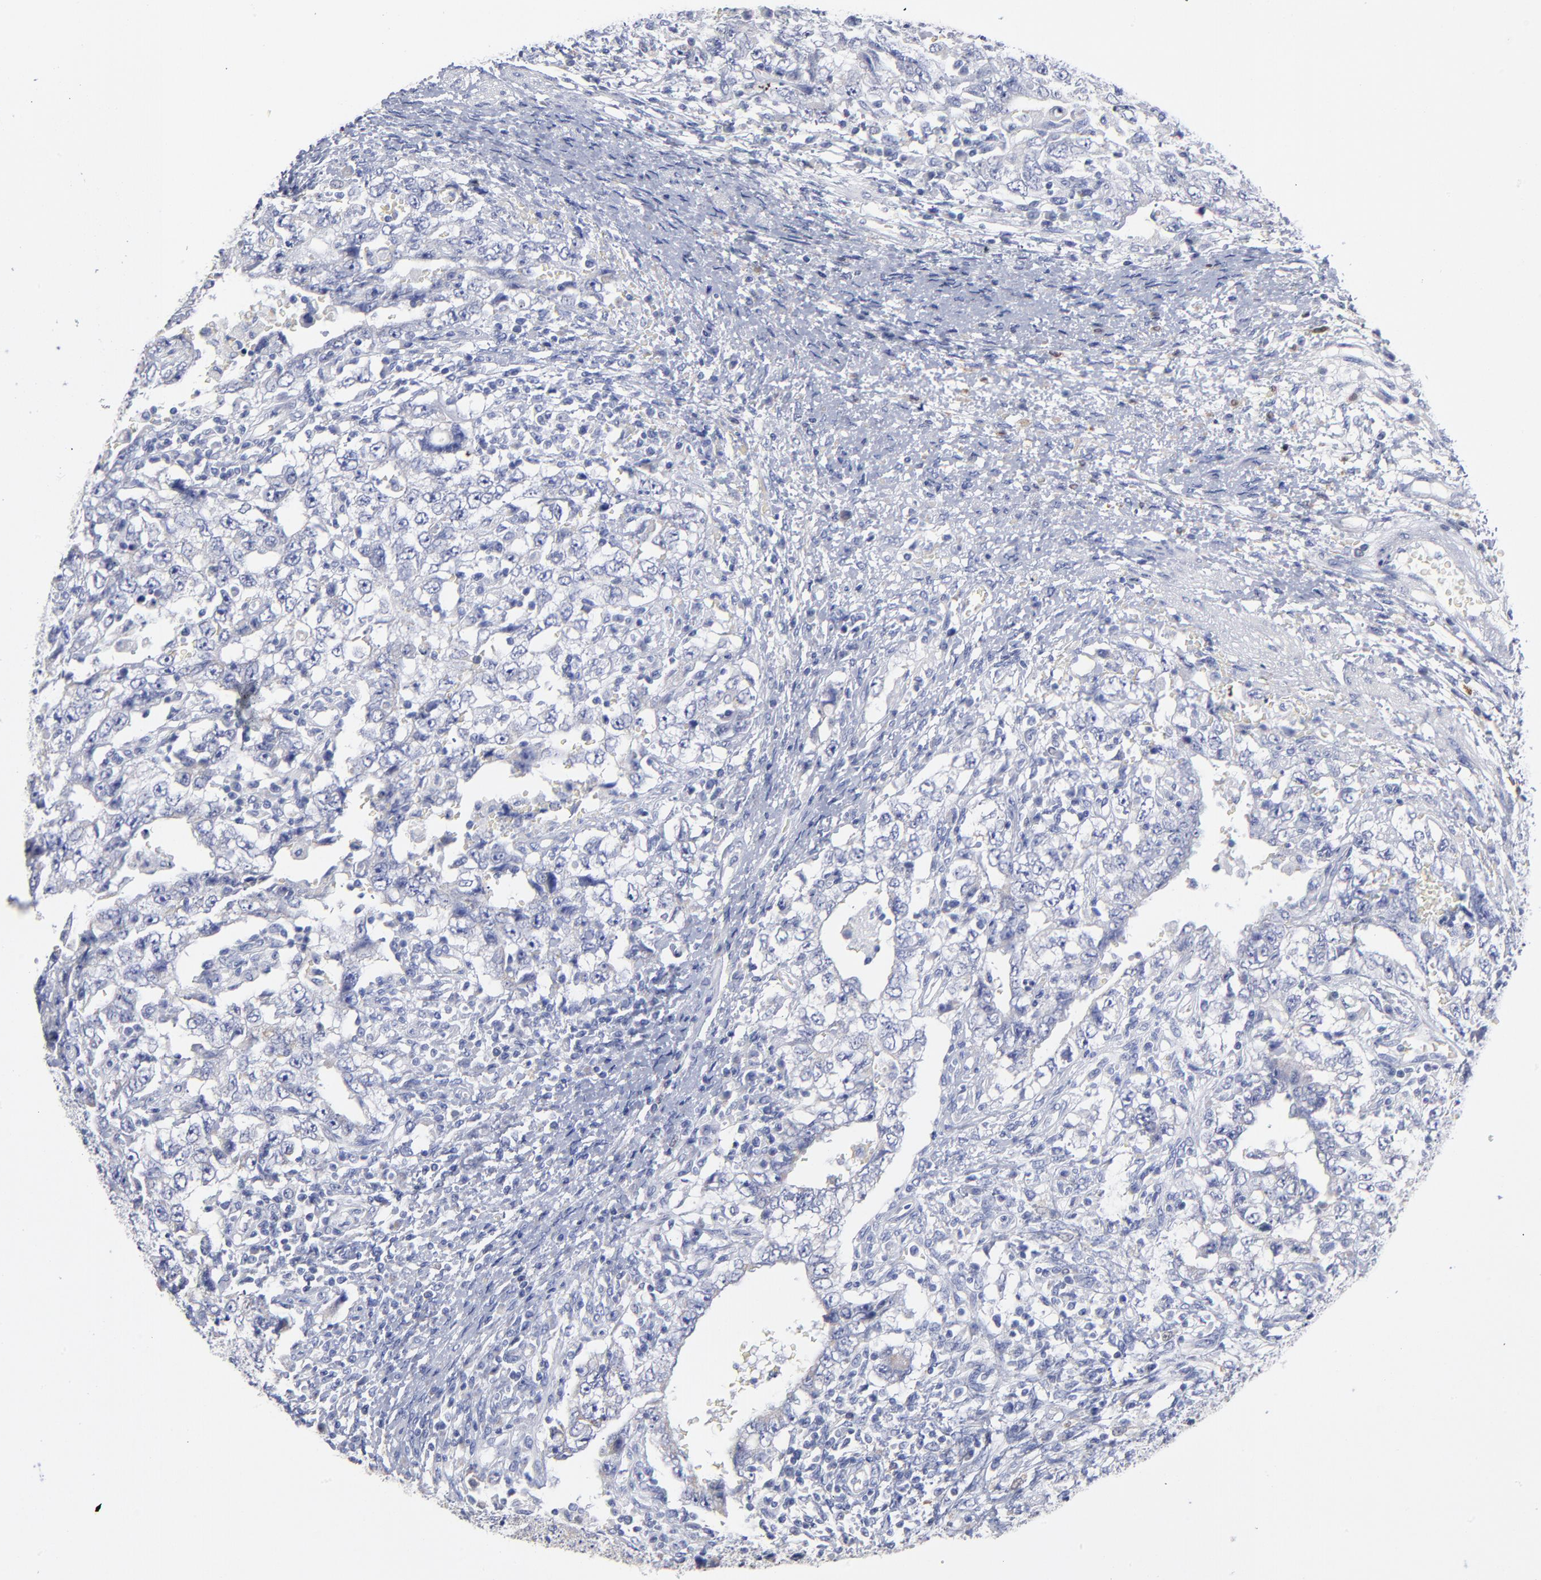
{"staining": {"intensity": "negative", "quantity": "none", "location": "none"}, "tissue": "testis cancer", "cell_type": "Tumor cells", "image_type": "cancer", "snomed": [{"axis": "morphology", "description": "Carcinoma, Embryonal, NOS"}, {"axis": "topography", "description": "Testis"}], "caption": "This is an immunohistochemistry photomicrograph of human embryonal carcinoma (testis). There is no staining in tumor cells.", "gene": "PTP4A1", "patient": {"sex": "male", "age": 26}}